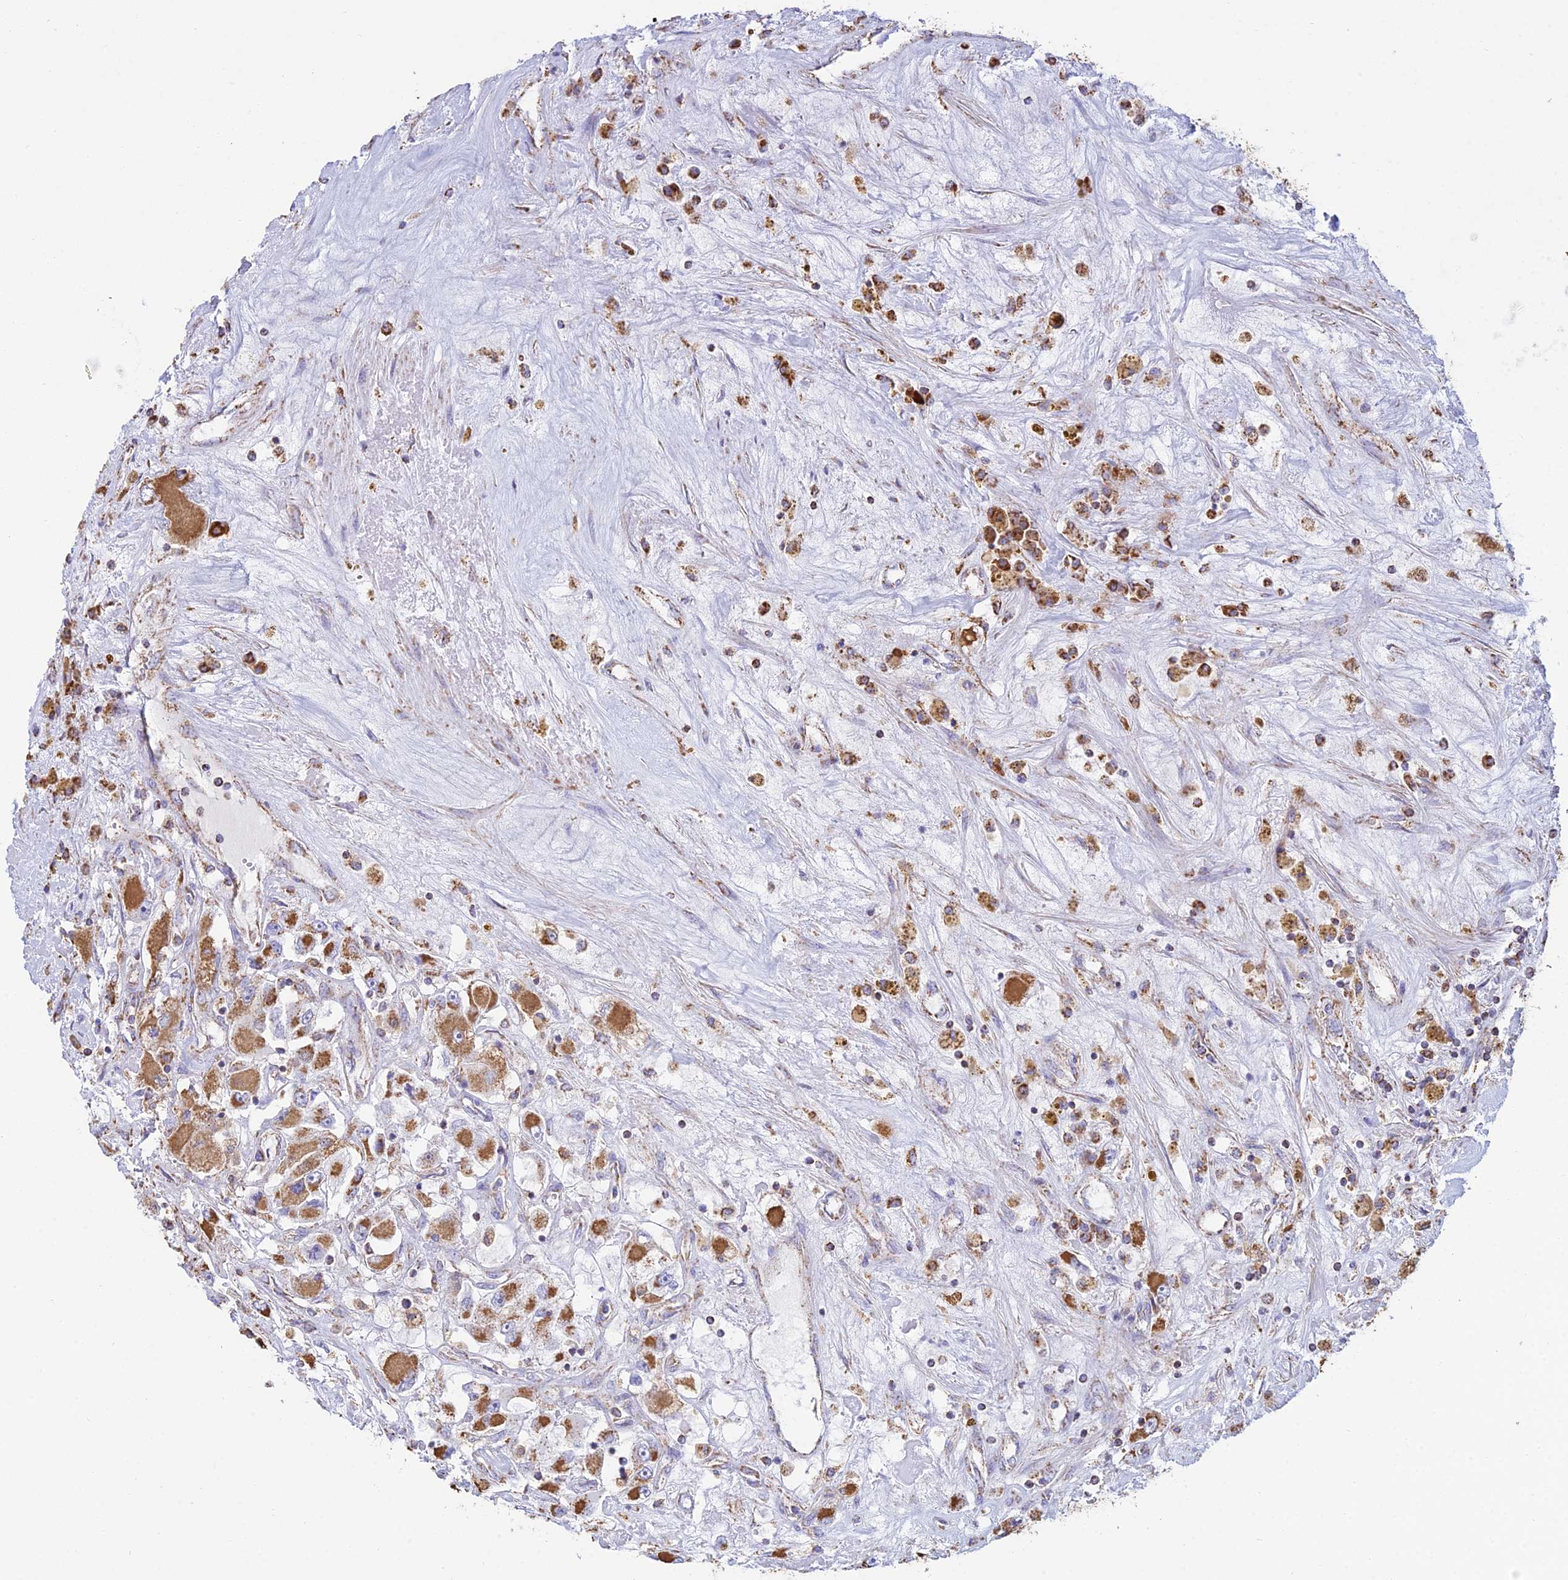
{"staining": {"intensity": "moderate", "quantity": ">75%", "location": "cytoplasmic/membranous"}, "tissue": "renal cancer", "cell_type": "Tumor cells", "image_type": "cancer", "snomed": [{"axis": "morphology", "description": "Adenocarcinoma, NOS"}, {"axis": "topography", "description": "Kidney"}], "caption": "Immunohistochemical staining of human renal cancer reveals medium levels of moderate cytoplasmic/membranous protein expression in approximately >75% of tumor cells. (IHC, brightfield microscopy, high magnification).", "gene": "OR2W3", "patient": {"sex": "female", "age": 52}}